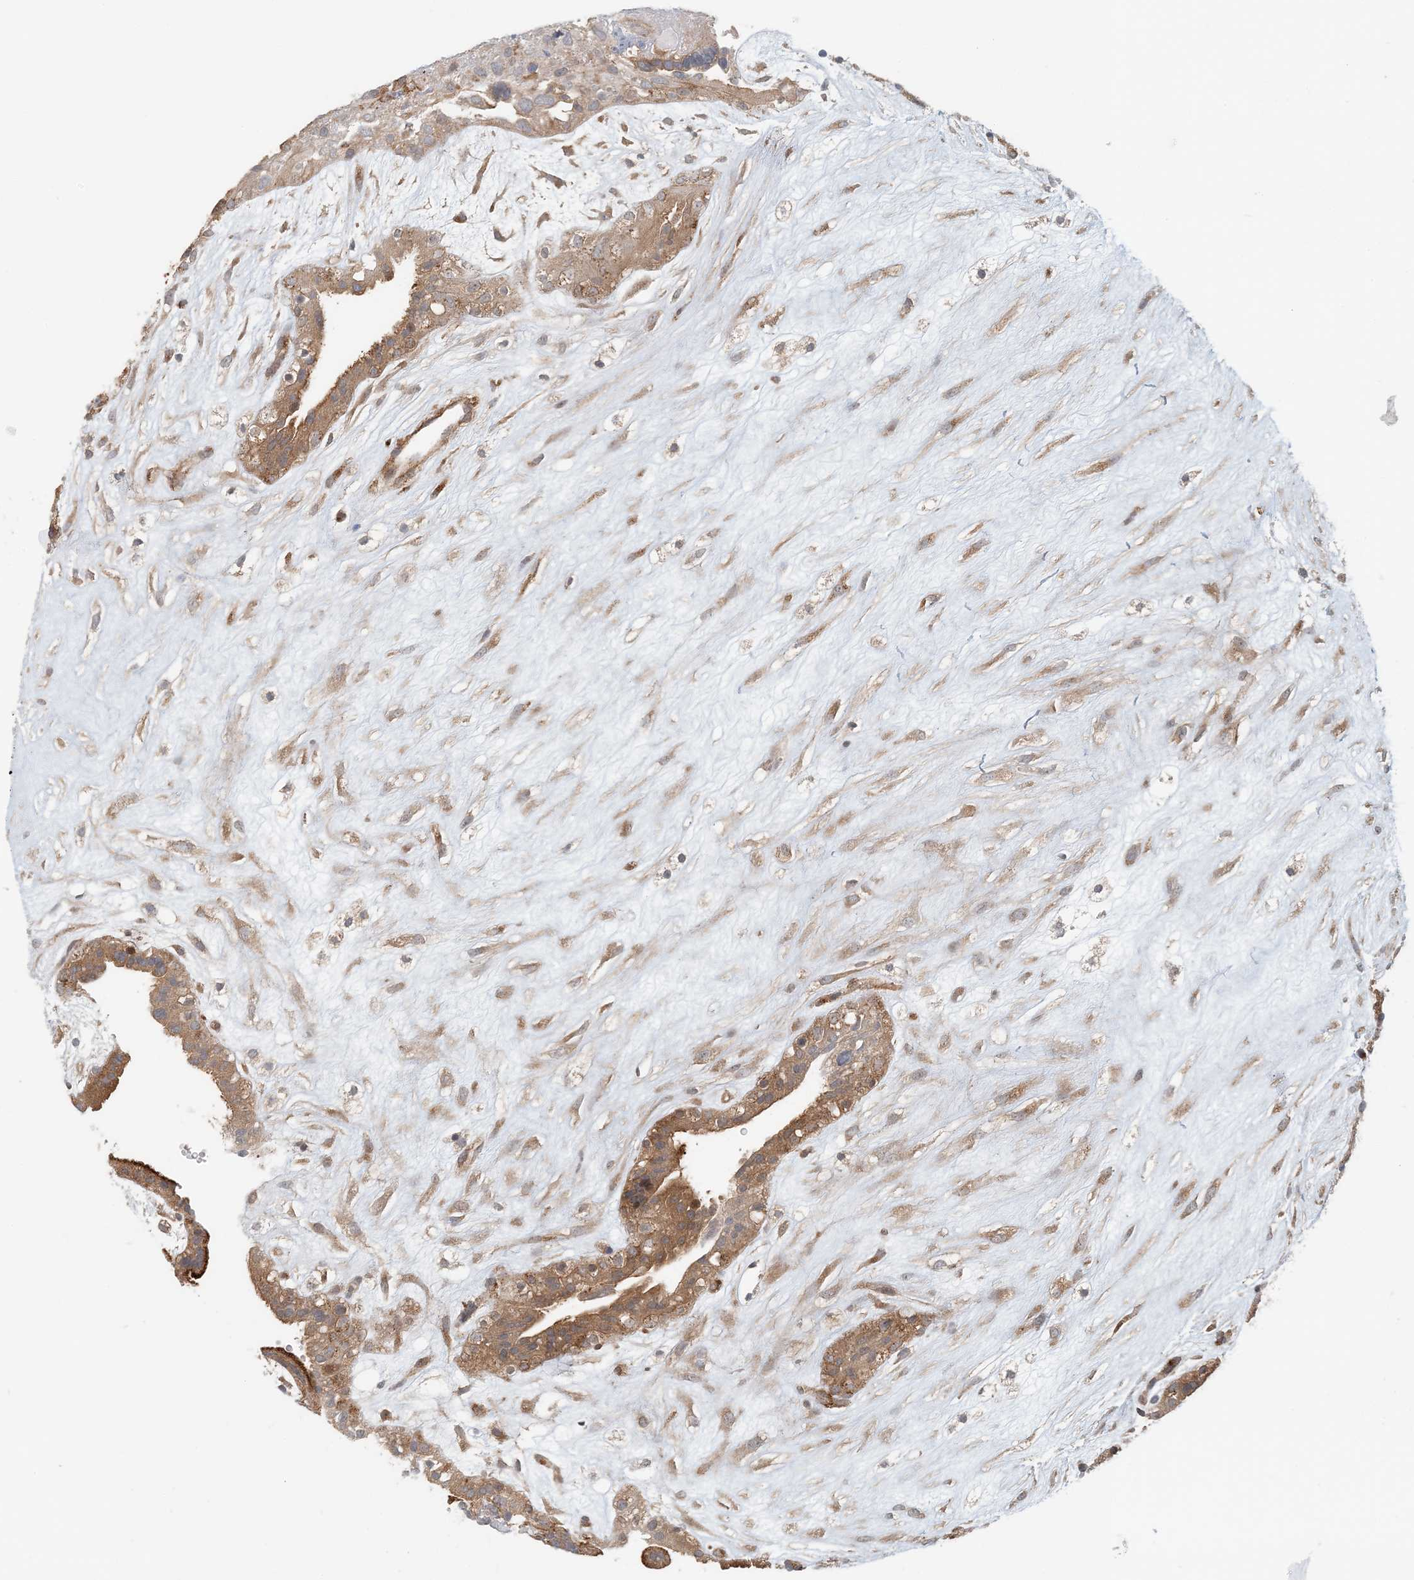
{"staining": {"intensity": "moderate", "quantity": ">75%", "location": "cytoplasmic/membranous"}, "tissue": "placenta", "cell_type": "Decidual cells", "image_type": "normal", "snomed": [{"axis": "morphology", "description": "Normal tissue, NOS"}, {"axis": "topography", "description": "Placenta"}], "caption": "Decidual cells exhibit medium levels of moderate cytoplasmic/membranous staining in approximately >75% of cells in unremarkable placenta. (Brightfield microscopy of DAB IHC at high magnification).", "gene": "ATP13A2", "patient": {"sex": "female", "age": 18}}